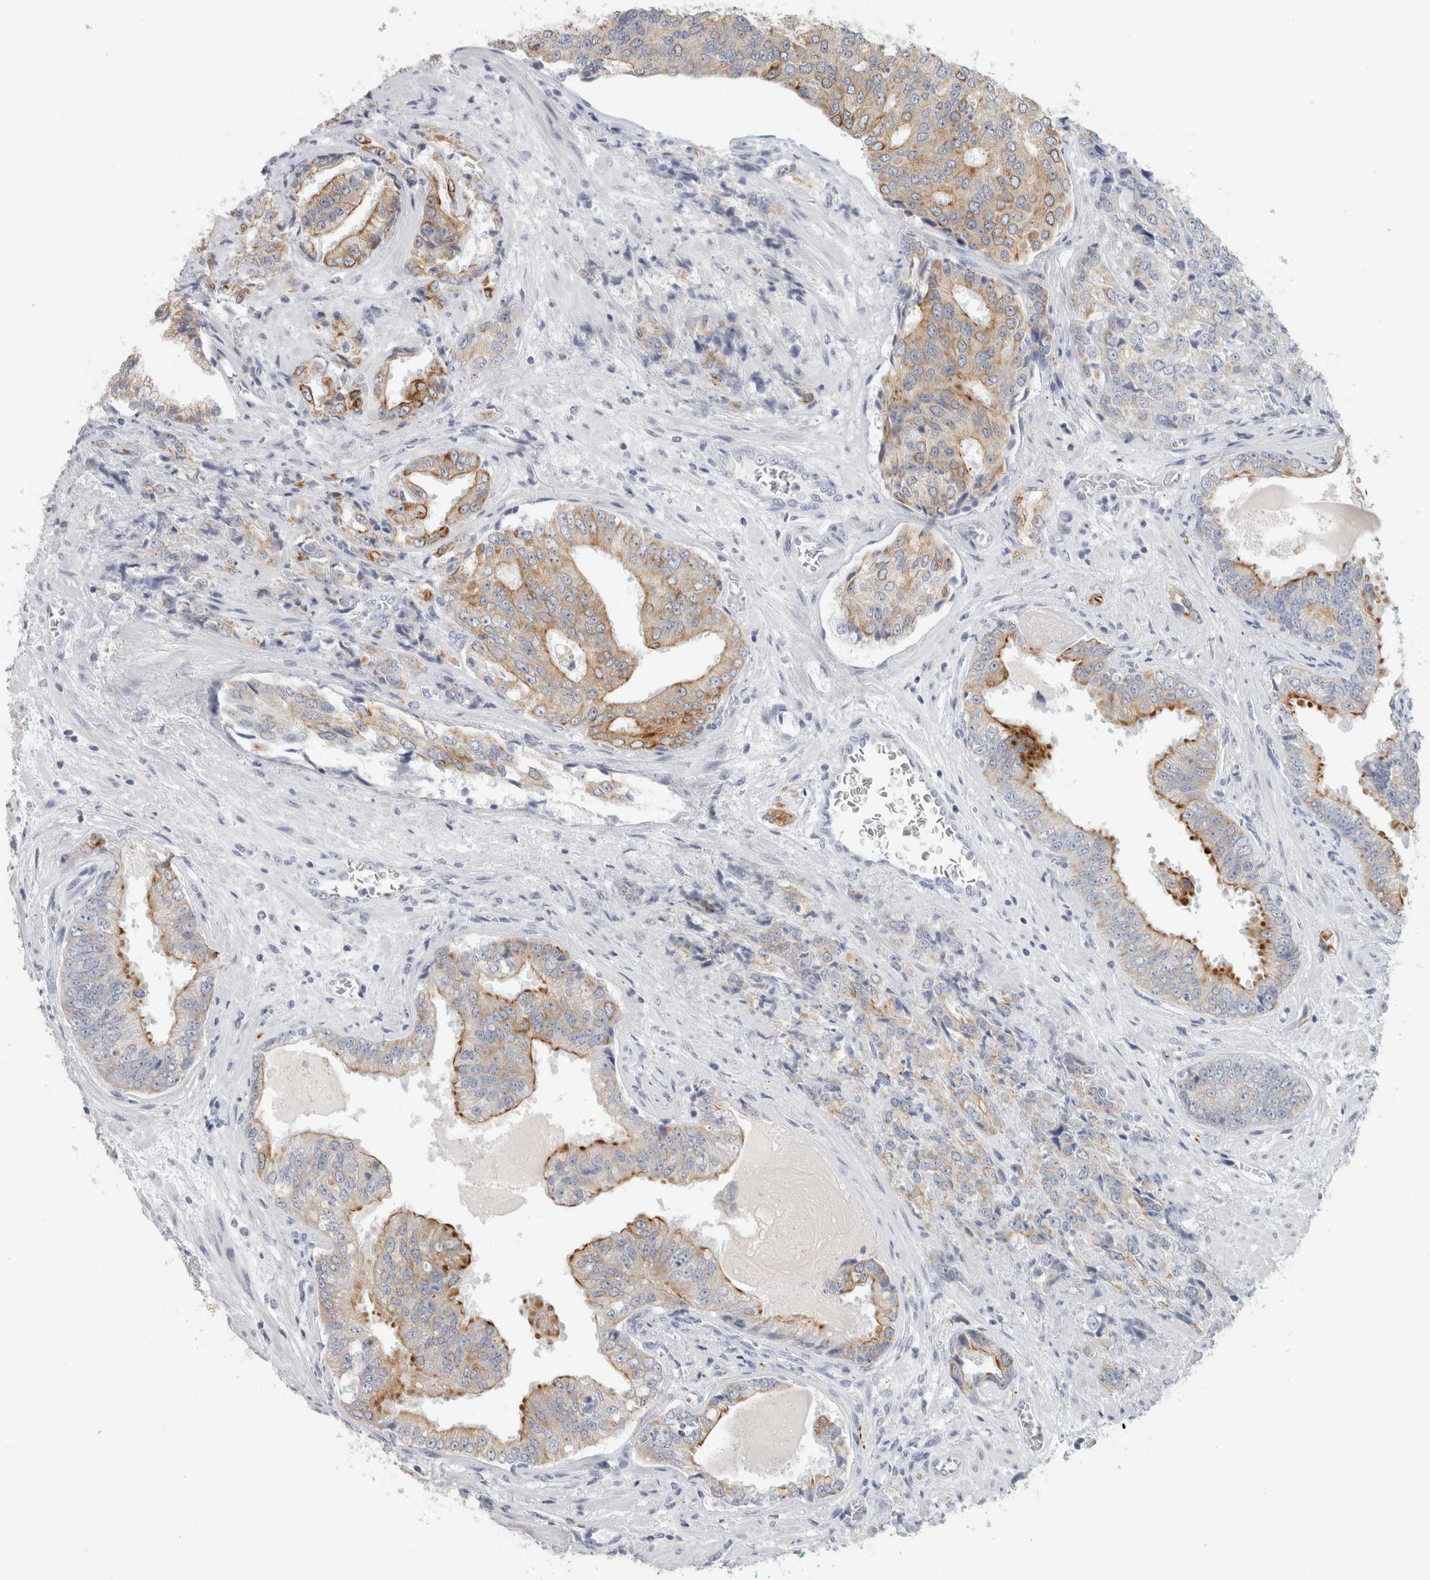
{"staining": {"intensity": "moderate", "quantity": ">75%", "location": "cytoplasmic/membranous"}, "tissue": "prostate cancer", "cell_type": "Tumor cells", "image_type": "cancer", "snomed": [{"axis": "morphology", "description": "Adenocarcinoma, High grade"}, {"axis": "topography", "description": "Prostate"}], "caption": "A histopathology image of prostate cancer (high-grade adenocarcinoma) stained for a protein exhibits moderate cytoplasmic/membranous brown staining in tumor cells.", "gene": "SLC28A3", "patient": {"sex": "male", "age": 58}}